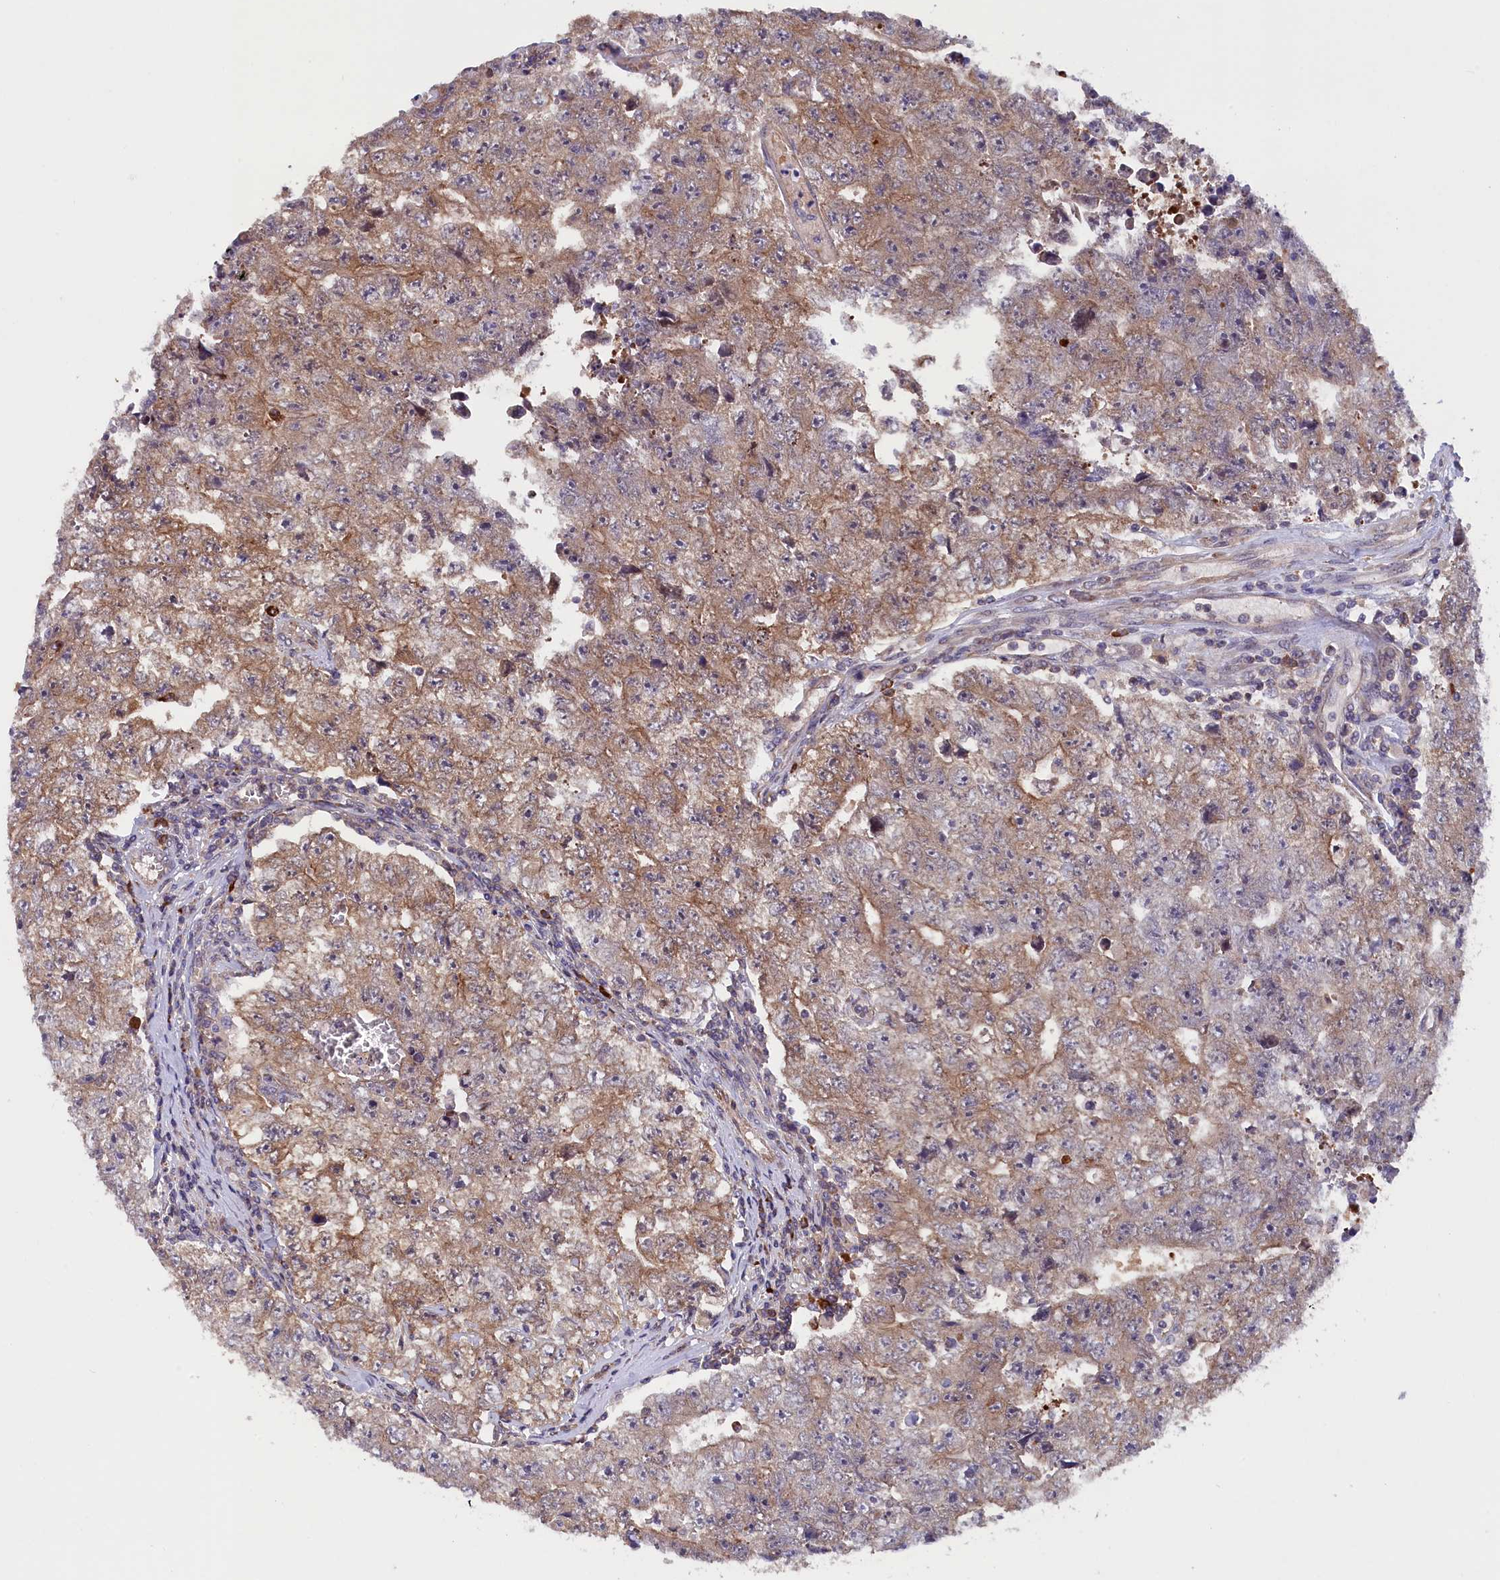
{"staining": {"intensity": "moderate", "quantity": ">75%", "location": "cytoplasmic/membranous"}, "tissue": "testis cancer", "cell_type": "Tumor cells", "image_type": "cancer", "snomed": [{"axis": "morphology", "description": "Carcinoma, Embryonal, NOS"}, {"axis": "topography", "description": "Testis"}], "caption": "High-power microscopy captured an immunohistochemistry image of testis embryonal carcinoma, revealing moderate cytoplasmic/membranous expression in about >75% of tumor cells. (IHC, brightfield microscopy, high magnification).", "gene": "JPT2", "patient": {"sex": "male", "age": 17}}